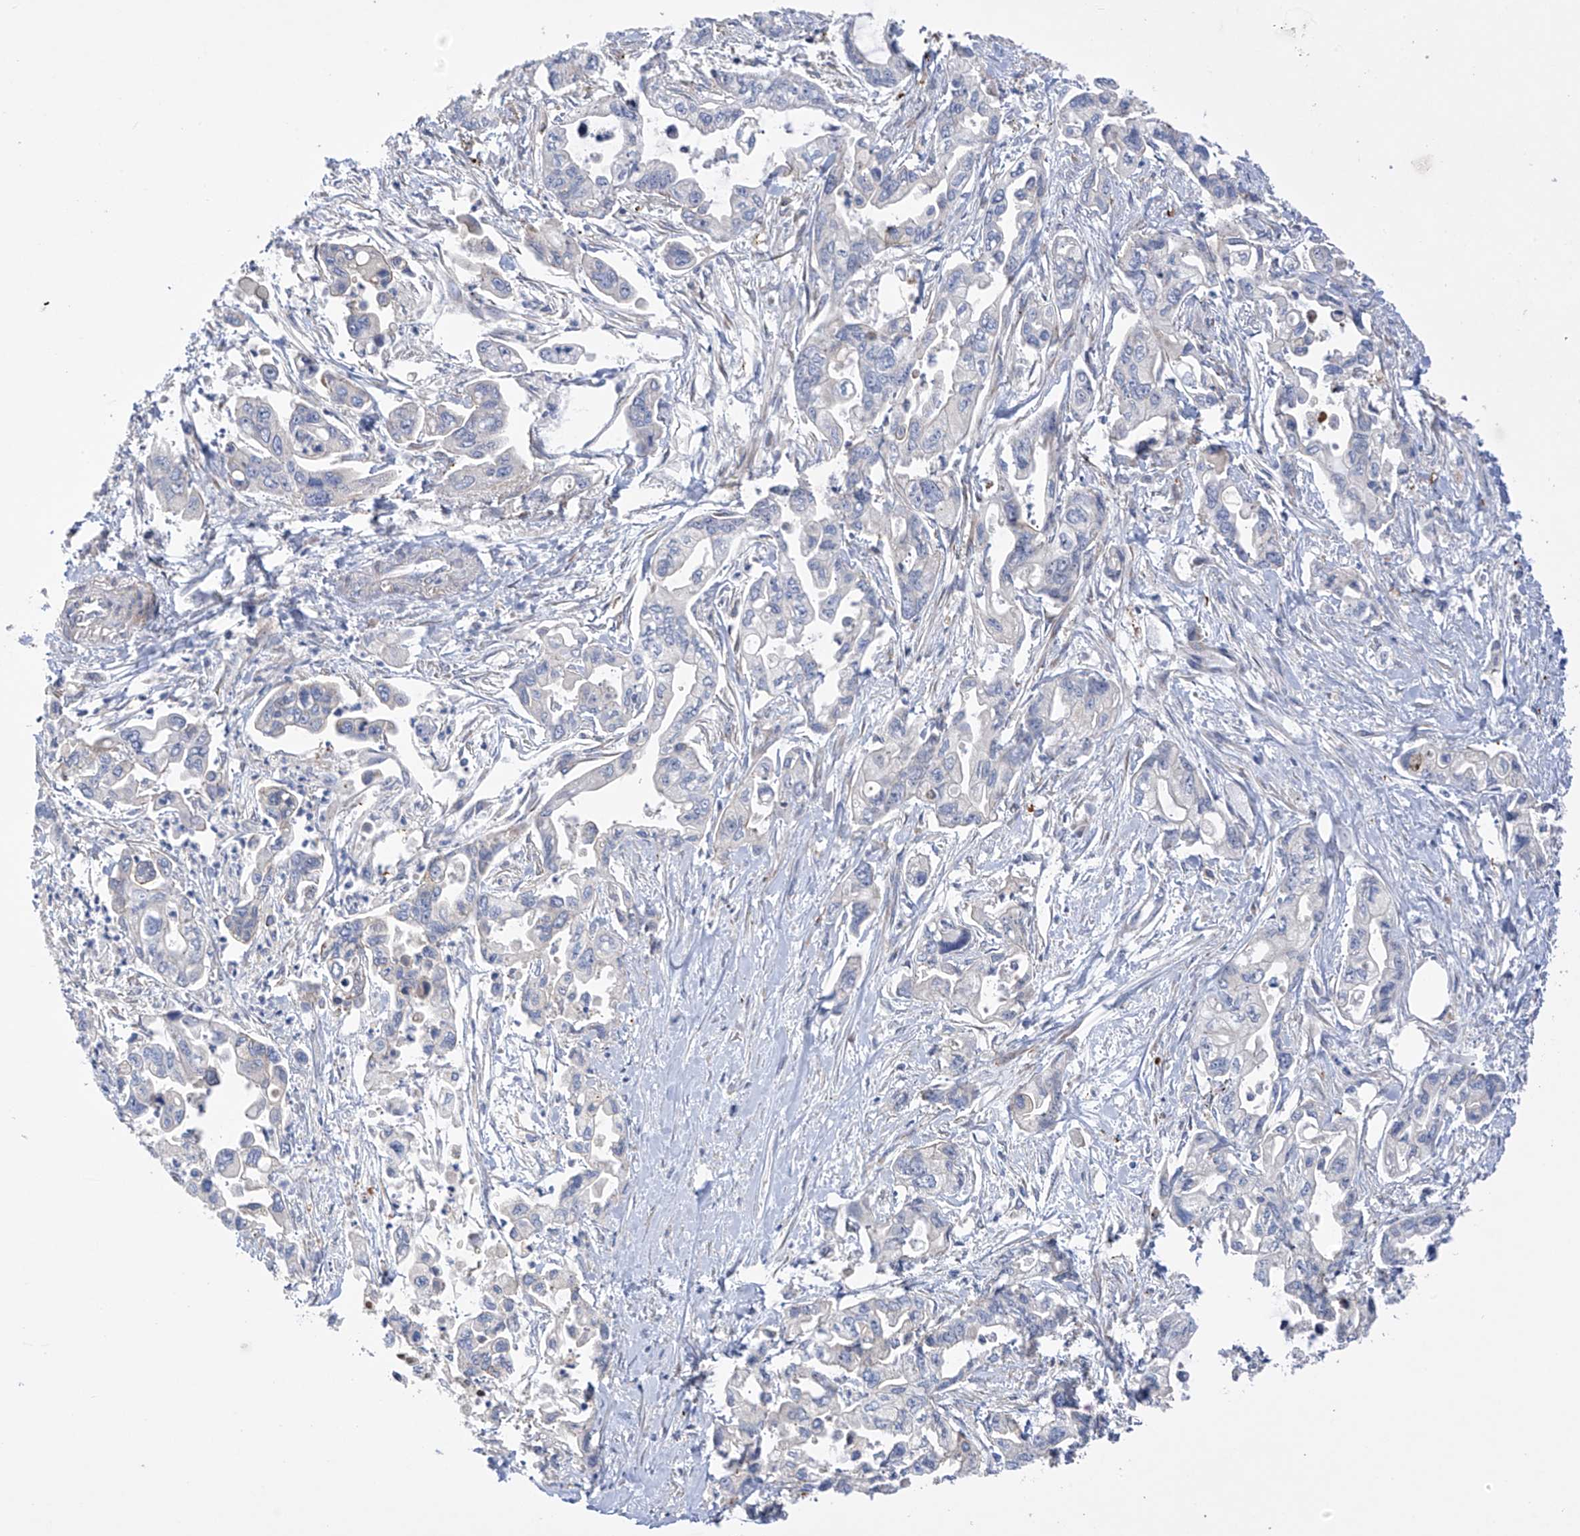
{"staining": {"intensity": "negative", "quantity": "none", "location": "none"}, "tissue": "pancreatic cancer", "cell_type": "Tumor cells", "image_type": "cancer", "snomed": [{"axis": "morphology", "description": "Adenocarcinoma, NOS"}, {"axis": "topography", "description": "Pancreas"}], "caption": "This is an immunohistochemistry (IHC) micrograph of adenocarcinoma (pancreatic). There is no positivity in tumor cells.", "gene": "ZNF641", "patient": {"sex": "male", "age": 70}}